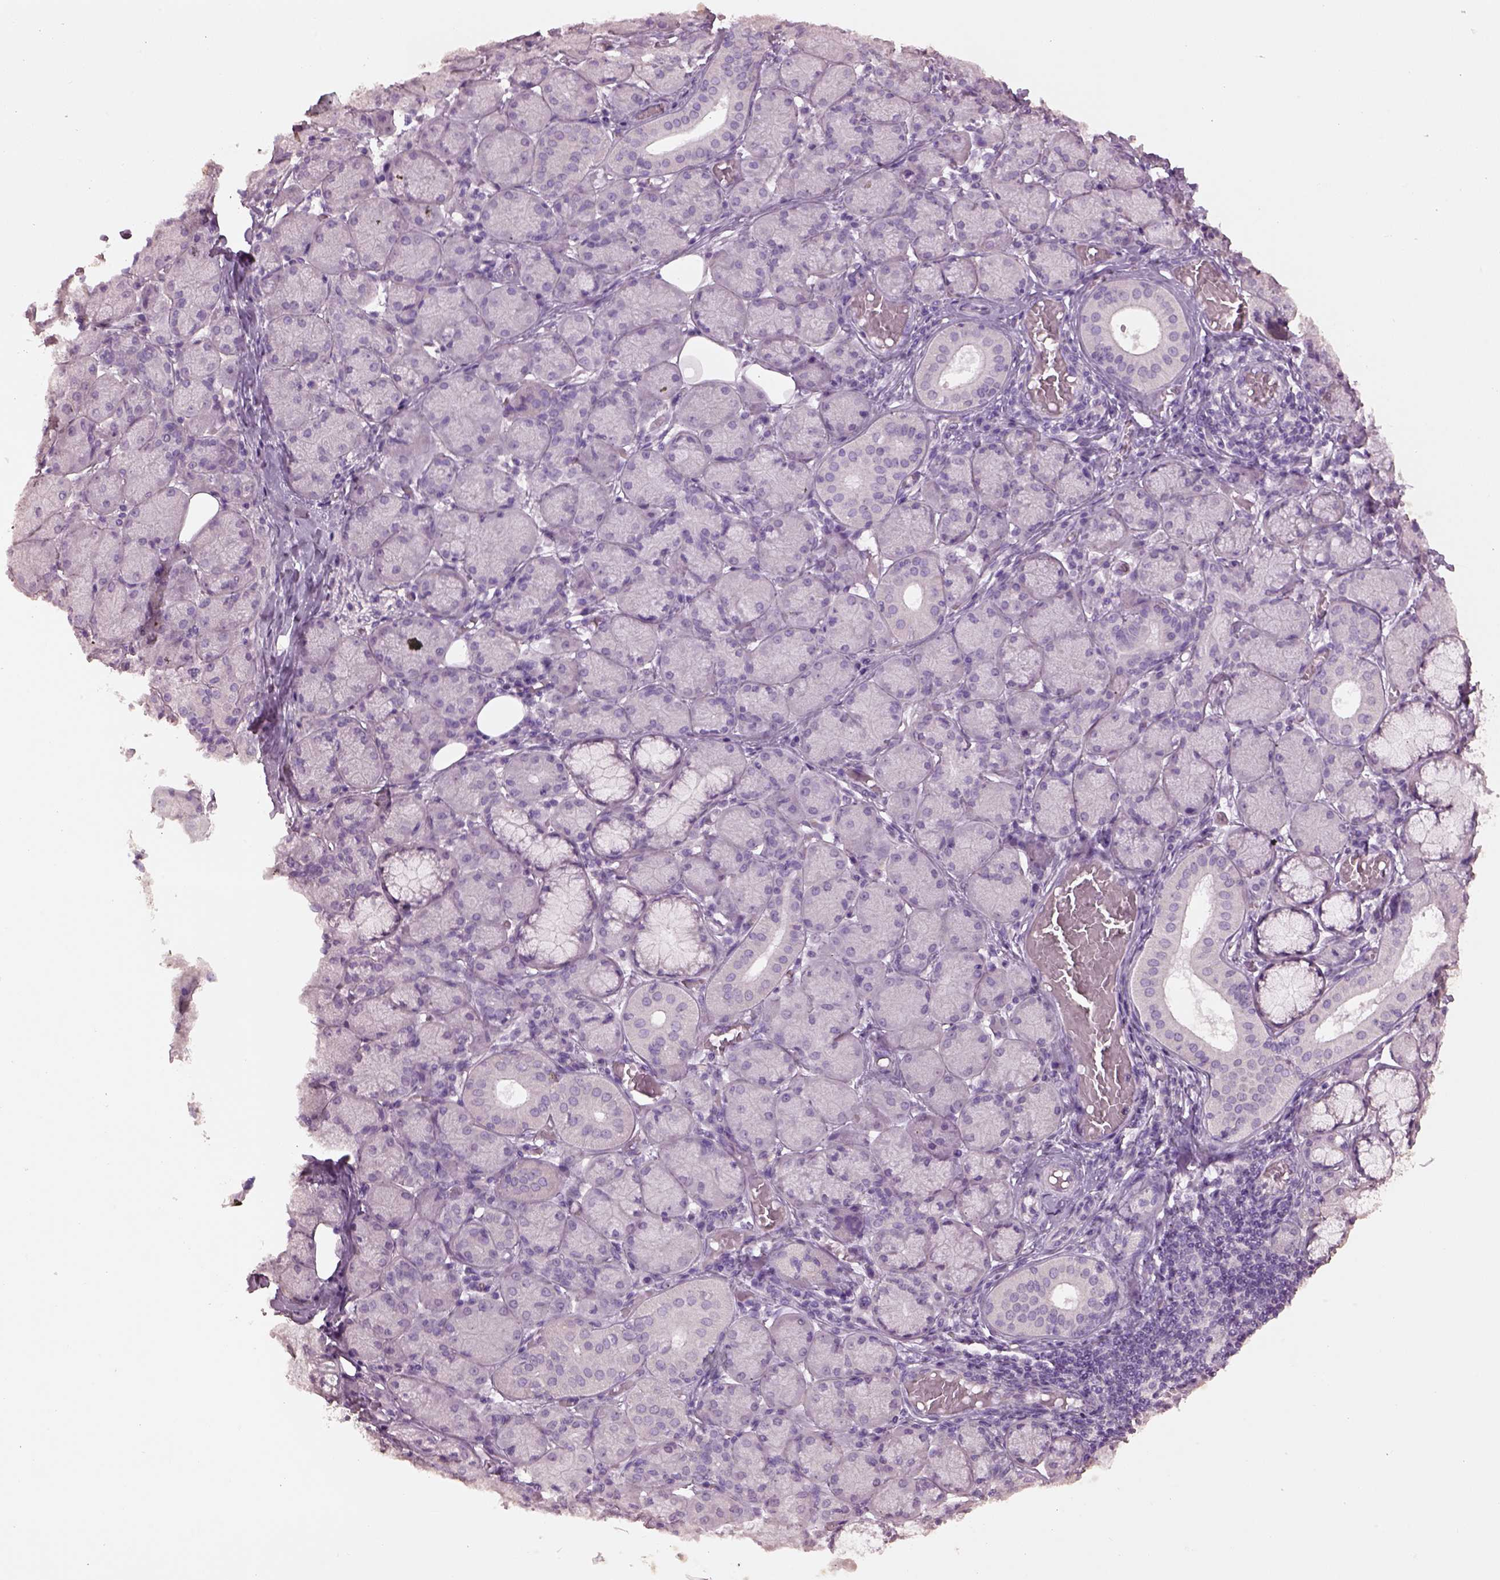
{"staining": {"intensity": "negative", "quantity": "none", "location": "none"}, "tissue": "salivary gland", "cell_type": "Glandular cells", "image_type": "normal", "snomed": [{"axis": "morphology", "description": "Normal tissue, NOS"}, {"axis": "topography", "description": "Salivary gland"}, {"axis": "topography", "description": "Peripheral nerve tissue"}], "caption": "Immunohistochemical staining of normal salivary gland demonstrates no significant staining in glandular cells.", "gene": "KCNIP3", "patient": {"sex": "female", "age": 24}}